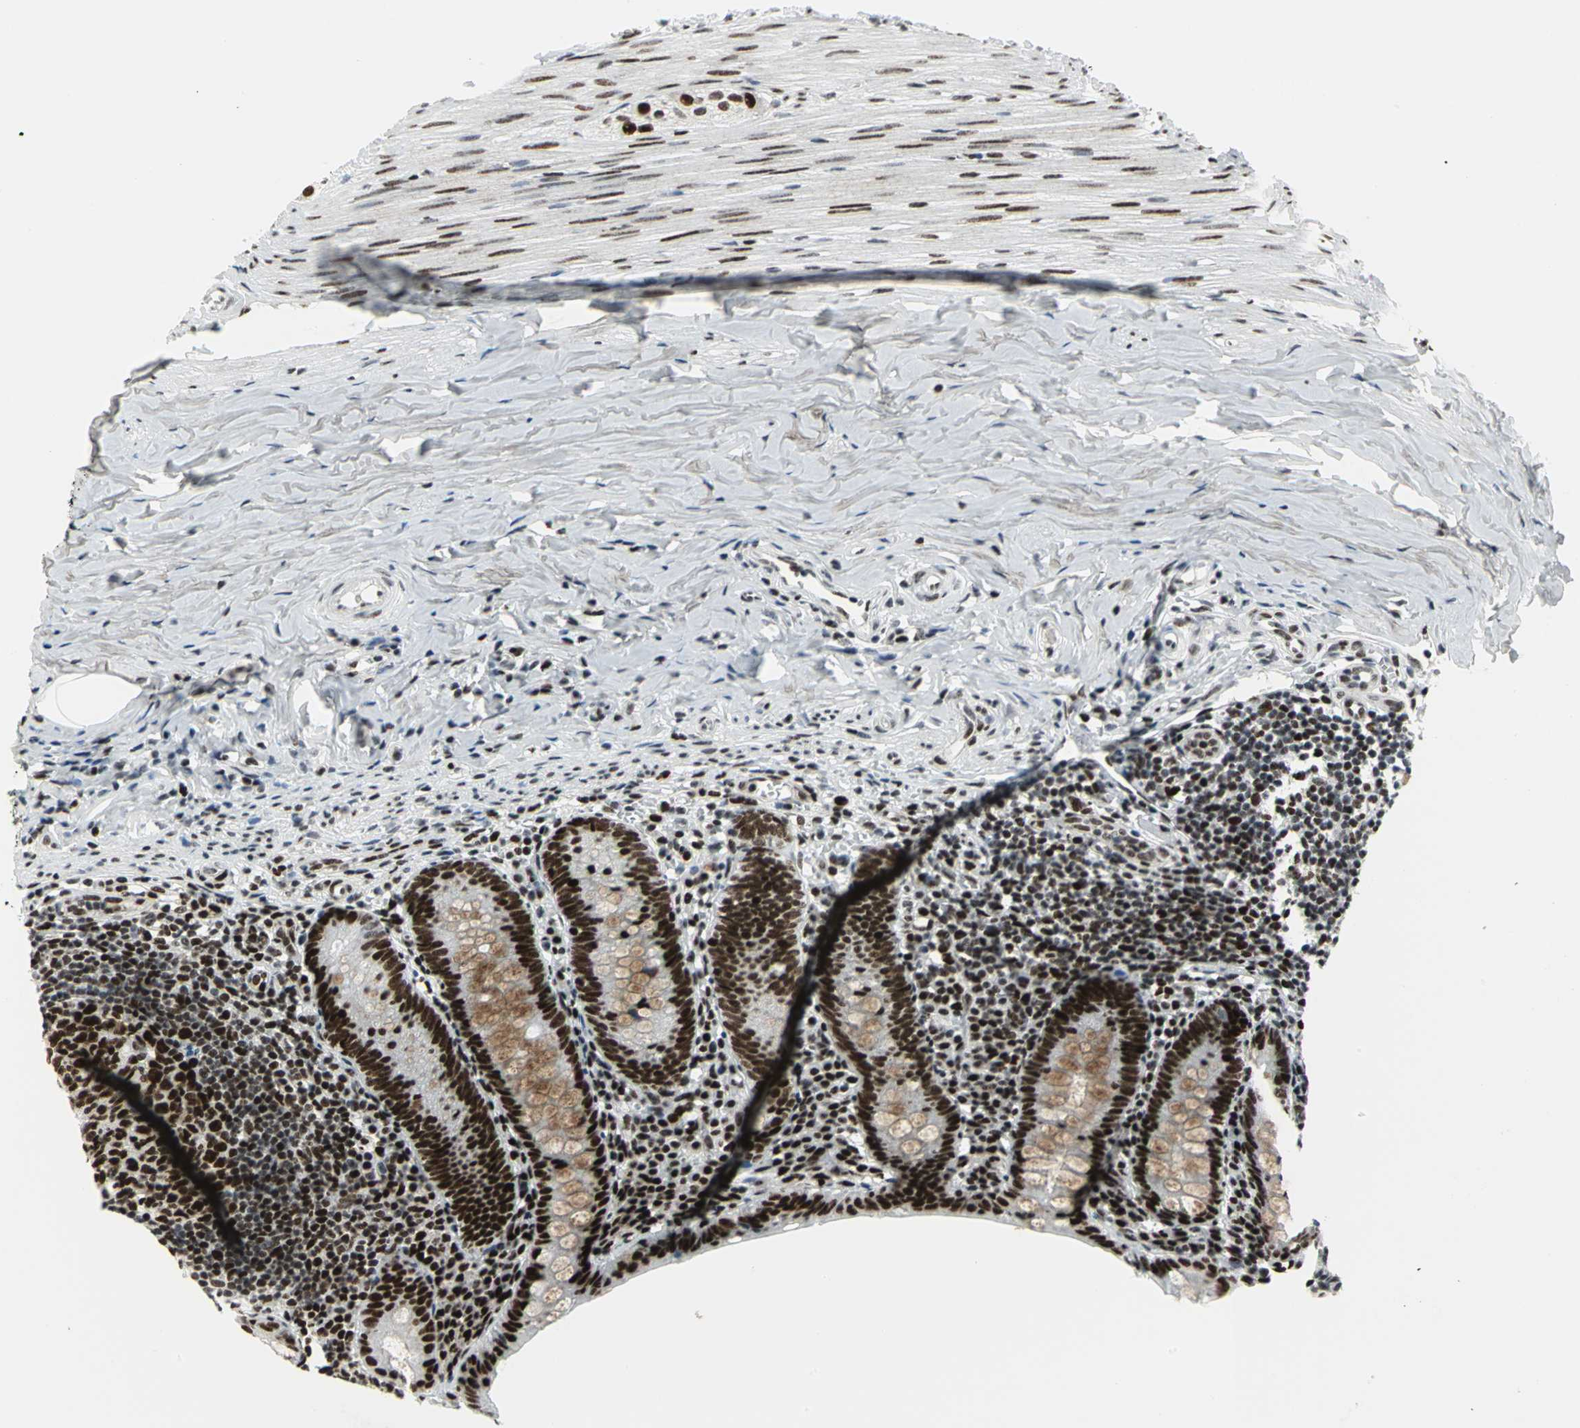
{"staining": {"intensity": "strong", "quantity": ">75%", "location": "cytoplasmic/membranous,nuclear"}, "tissue": "appendix", "cell_type": "Glandular cells", "image_type": "normal", "snomed": [{"axis": "morphology", "description": "Normal tissue, NOS"}, {"axis": "topography", "description": "Appendix"}], "caption": "Immunohistochemical staining of unremarkable appendix displays high levels of strong cytoplasmic/membranous,nuclear expression in about >75% of glandular cells. Immunohistochemistry (ihc) stains the protein in brown and the nuclei are stained blue.", "gene": "SMARCA4", "patient": {"sex": "female", "age": 10}}